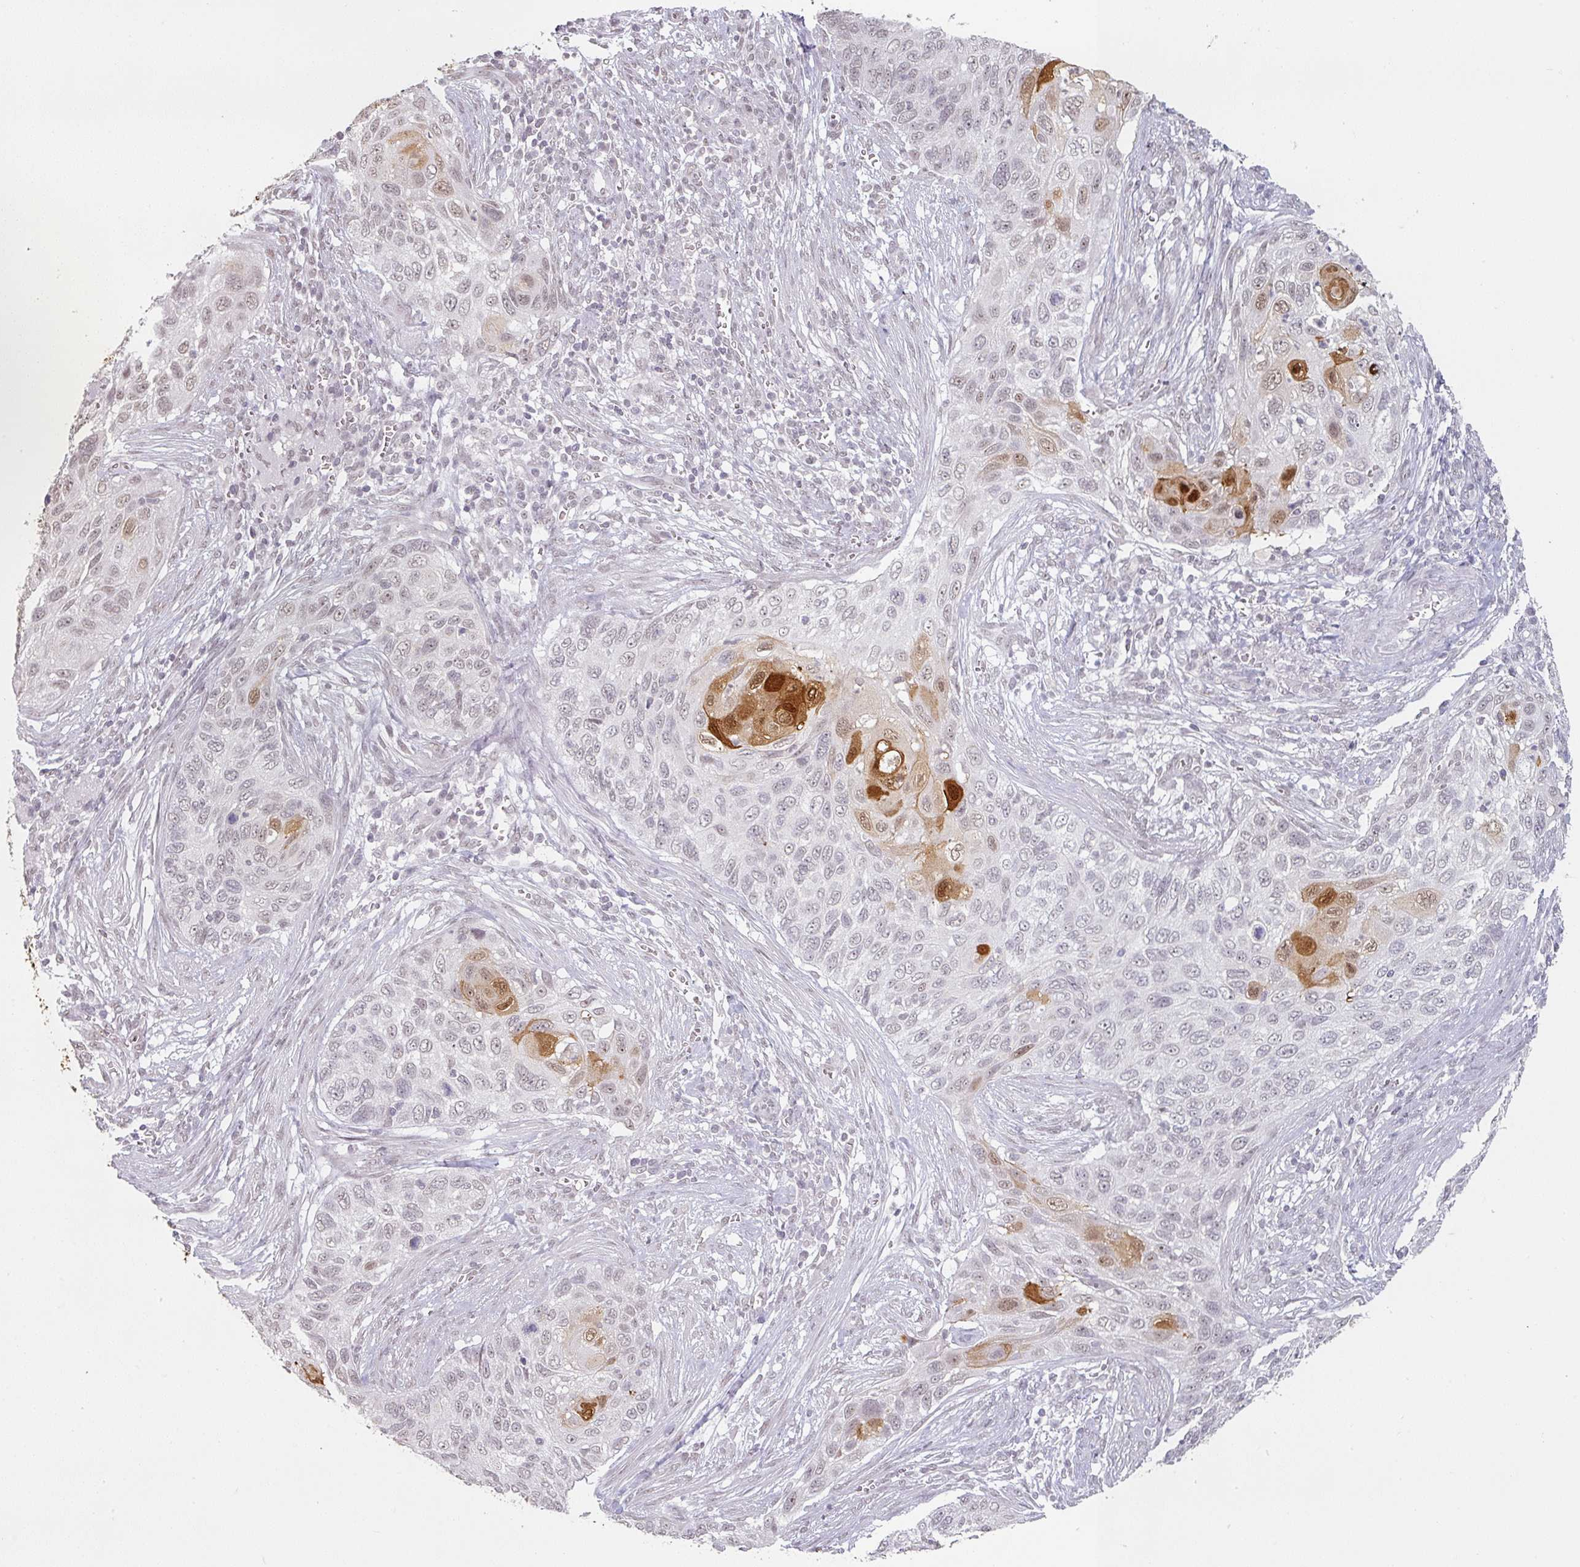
{"staining": {"intensity": "strong", "quantity": "<25%", "location": "cytoplasmic/membranous,nuclear"}, "tissue": "cervical cancer", "cell_type": "Tumor cells", "image_type": "cancer", "snomed": [{"axis": "morphology", "description": "Squamous cell carcinoma, NOS"}, {"axis": "topography", "description": "Cervix"}], "caption": "The histopathology image displays immunohistochemical staining of squamous cell carcinoma (cervical). There is strong cytoplasmic/membranous and nuclear positivity is appreciated in about <25% of tumor cells.", "gene": "SPRR1A", "patient": {"sex": "female", "age": 70}}